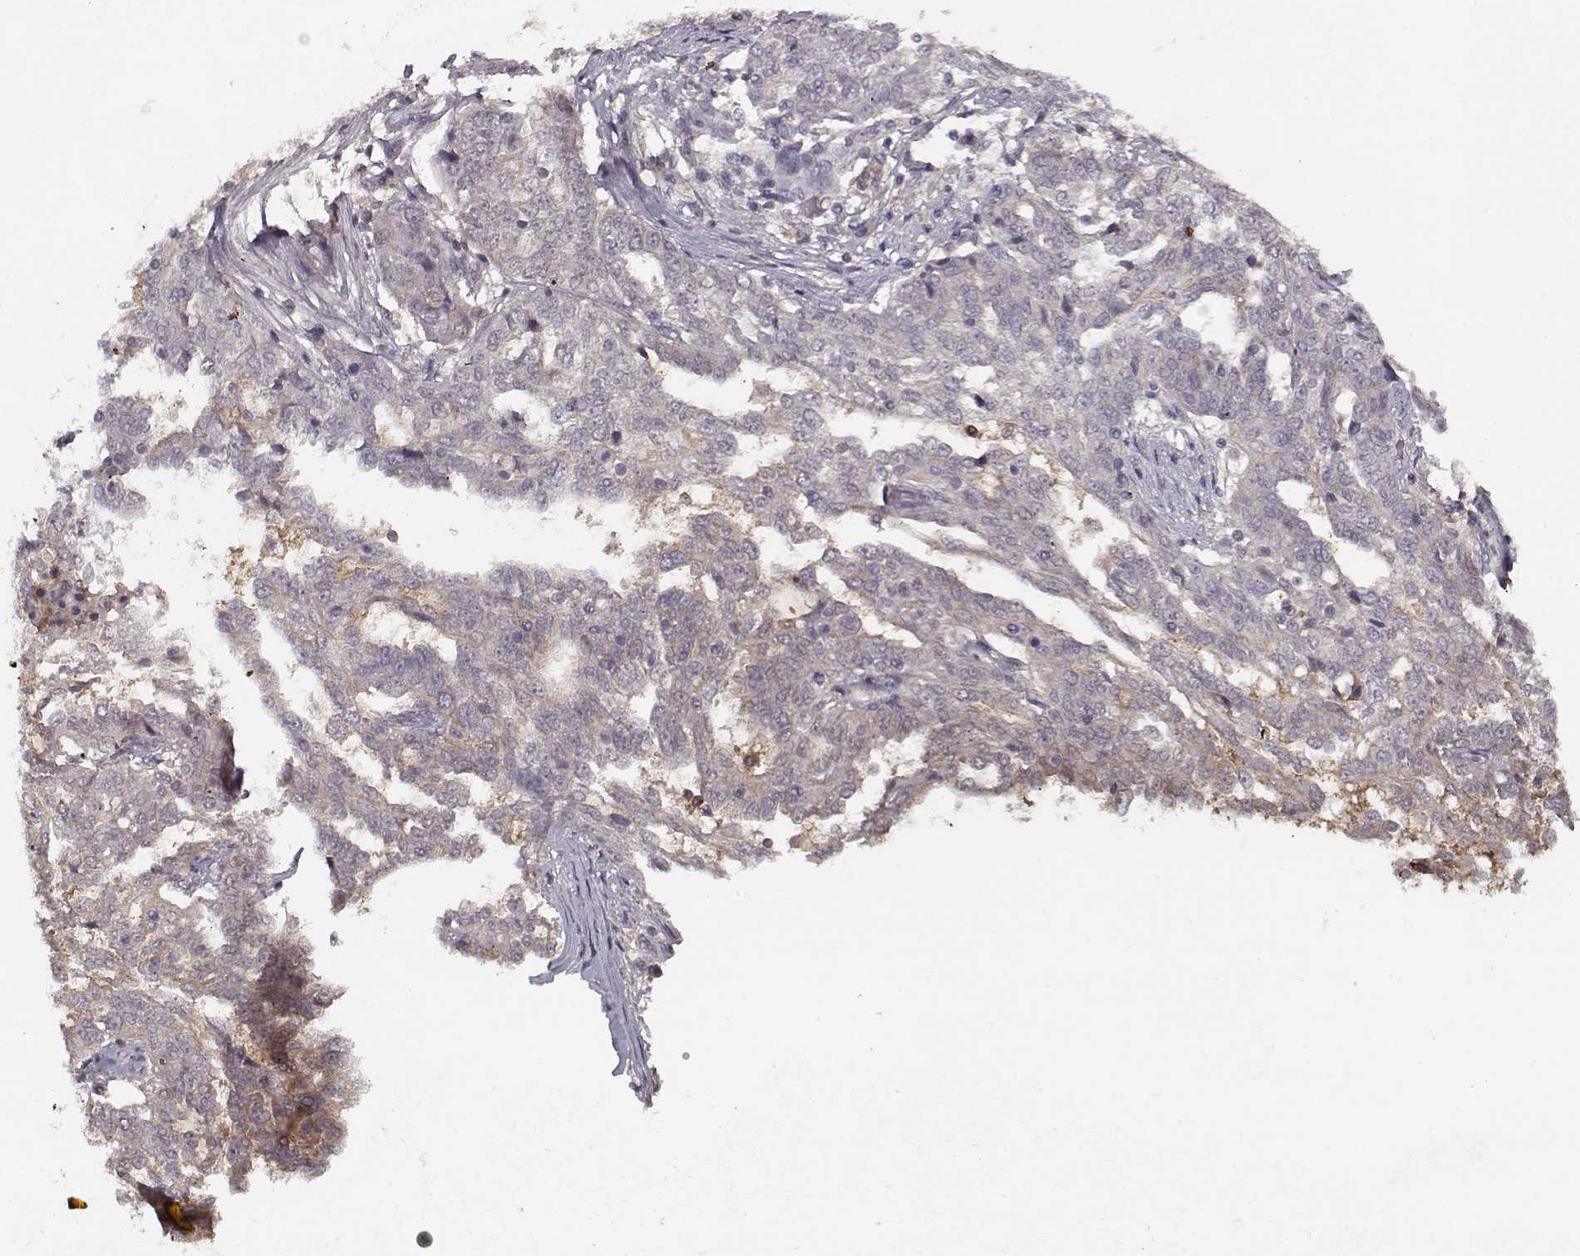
{"staining": {"intensity": "negative", "quantity": "none", "location": "none"}, "tissue": "ovarian cancer", "cell_type": "Tumor cells", "image_type": "cancer", "snomed": [{"axis": "morphology", "description": "Cystadenocarcinoma, serous, NOS"}, {"axis": "topography", "description": "Ovary"}], "caption": "Immunohistochemistry image of serous cystadenocarcinoma (ovarian) stained for a protein (brown), which displays no expression in tumor cells. Brightfield microscopy of immunohistochemistry stained with DAB (3,3'-diaminobenzidine) (brown) and hematoxylin (blue), captured at high magnification.", "gene": "AFM", "patient": {"sex": "female", "age": 67}}